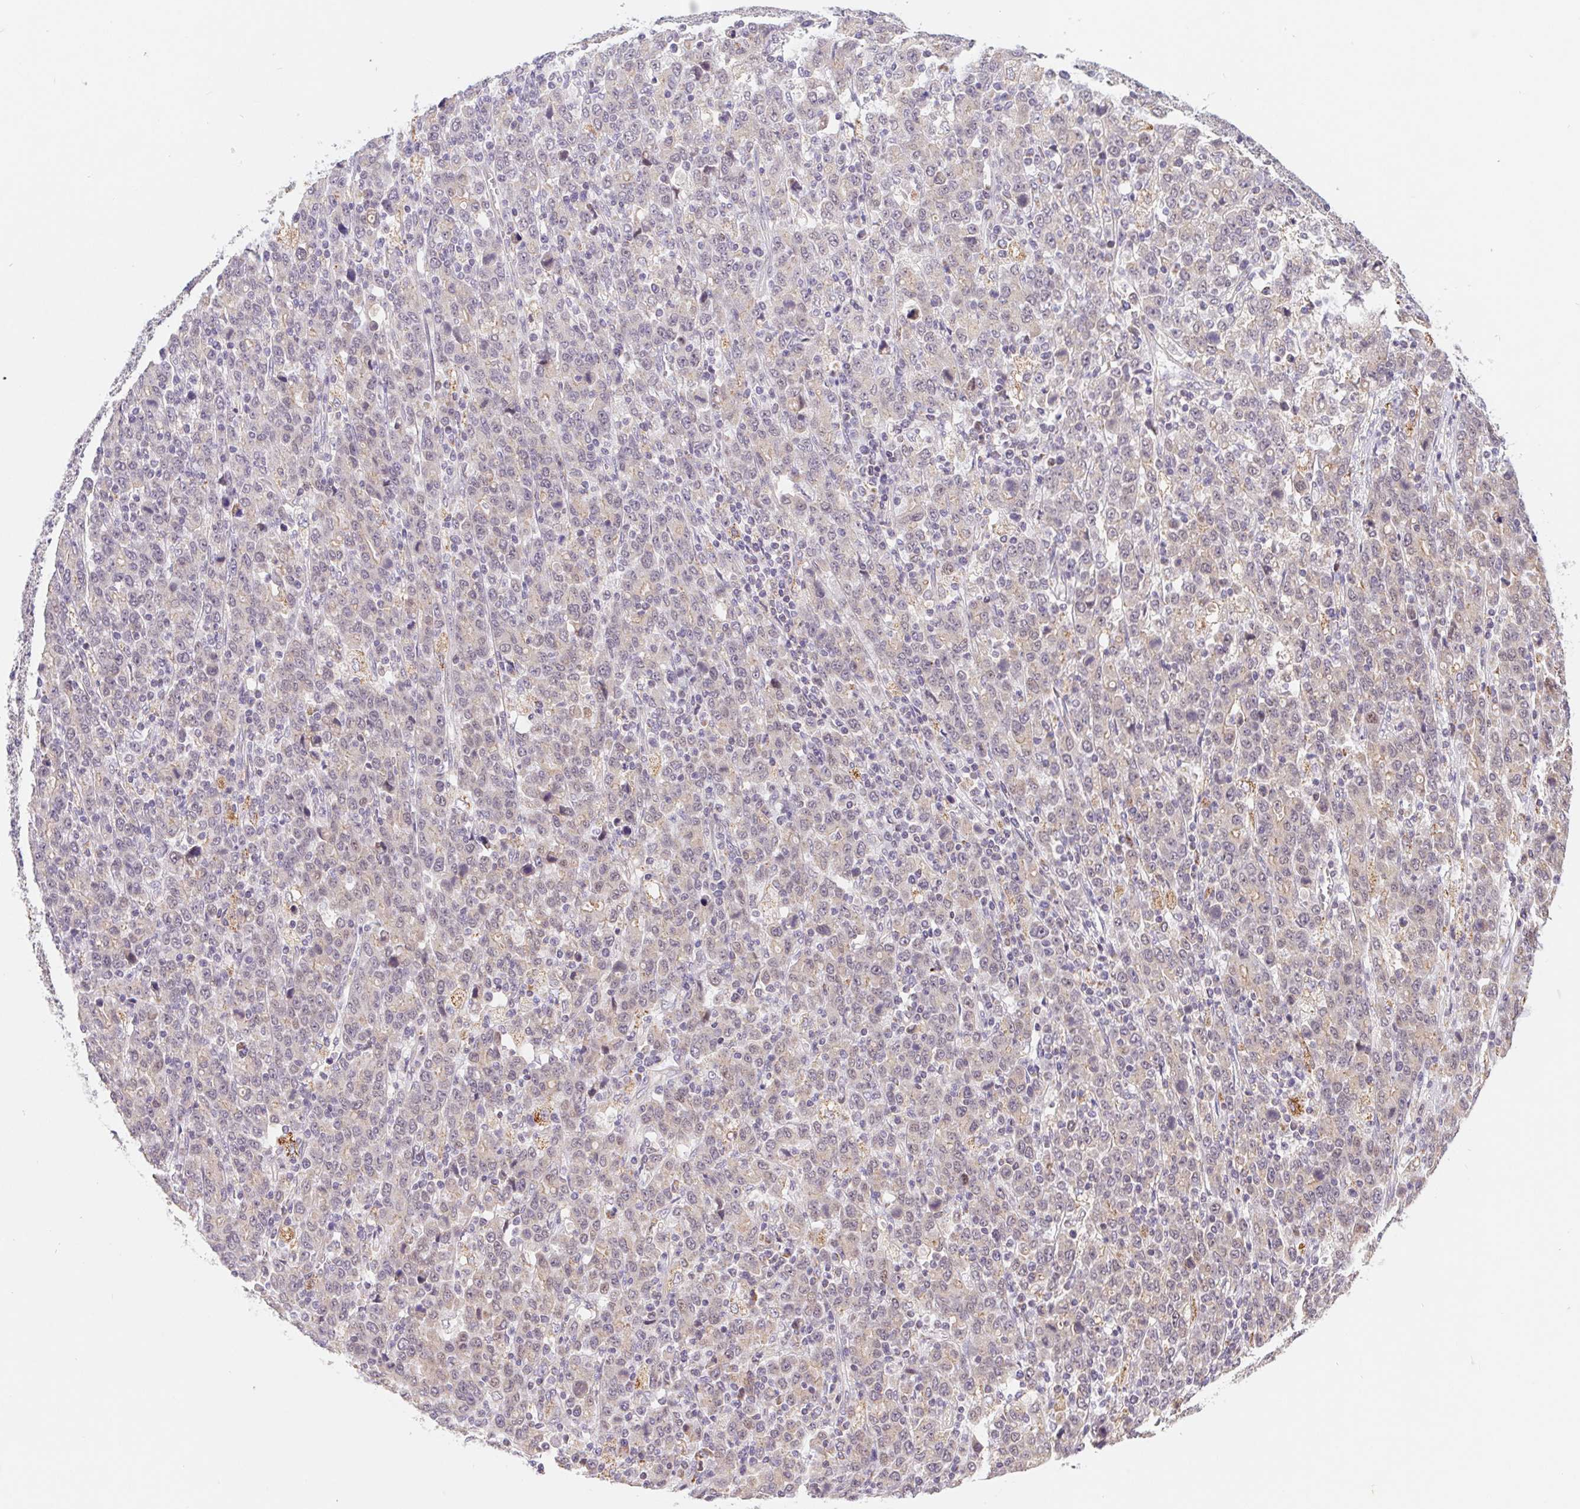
{"staining": {"intensity": "negative", "quantity": "none", "location": "none"}, "tissue": "stomach cancer", "cell_type": "Tumor cells", "image_type": "cancer", "snomed": [{"axis": "morphology", "description": "Adenocarcinoma, NOS"}, {"axis": "topography", "description": "Stomach, upper"}], "caption": "Immunohistochemistry (IHC) of adenocarcinoma (stomach) reveals no positivity in tumor cells. Nuclei are stained in blue.", "gene": "EMC6", "patient": {"sex": "male", "age": 69}}